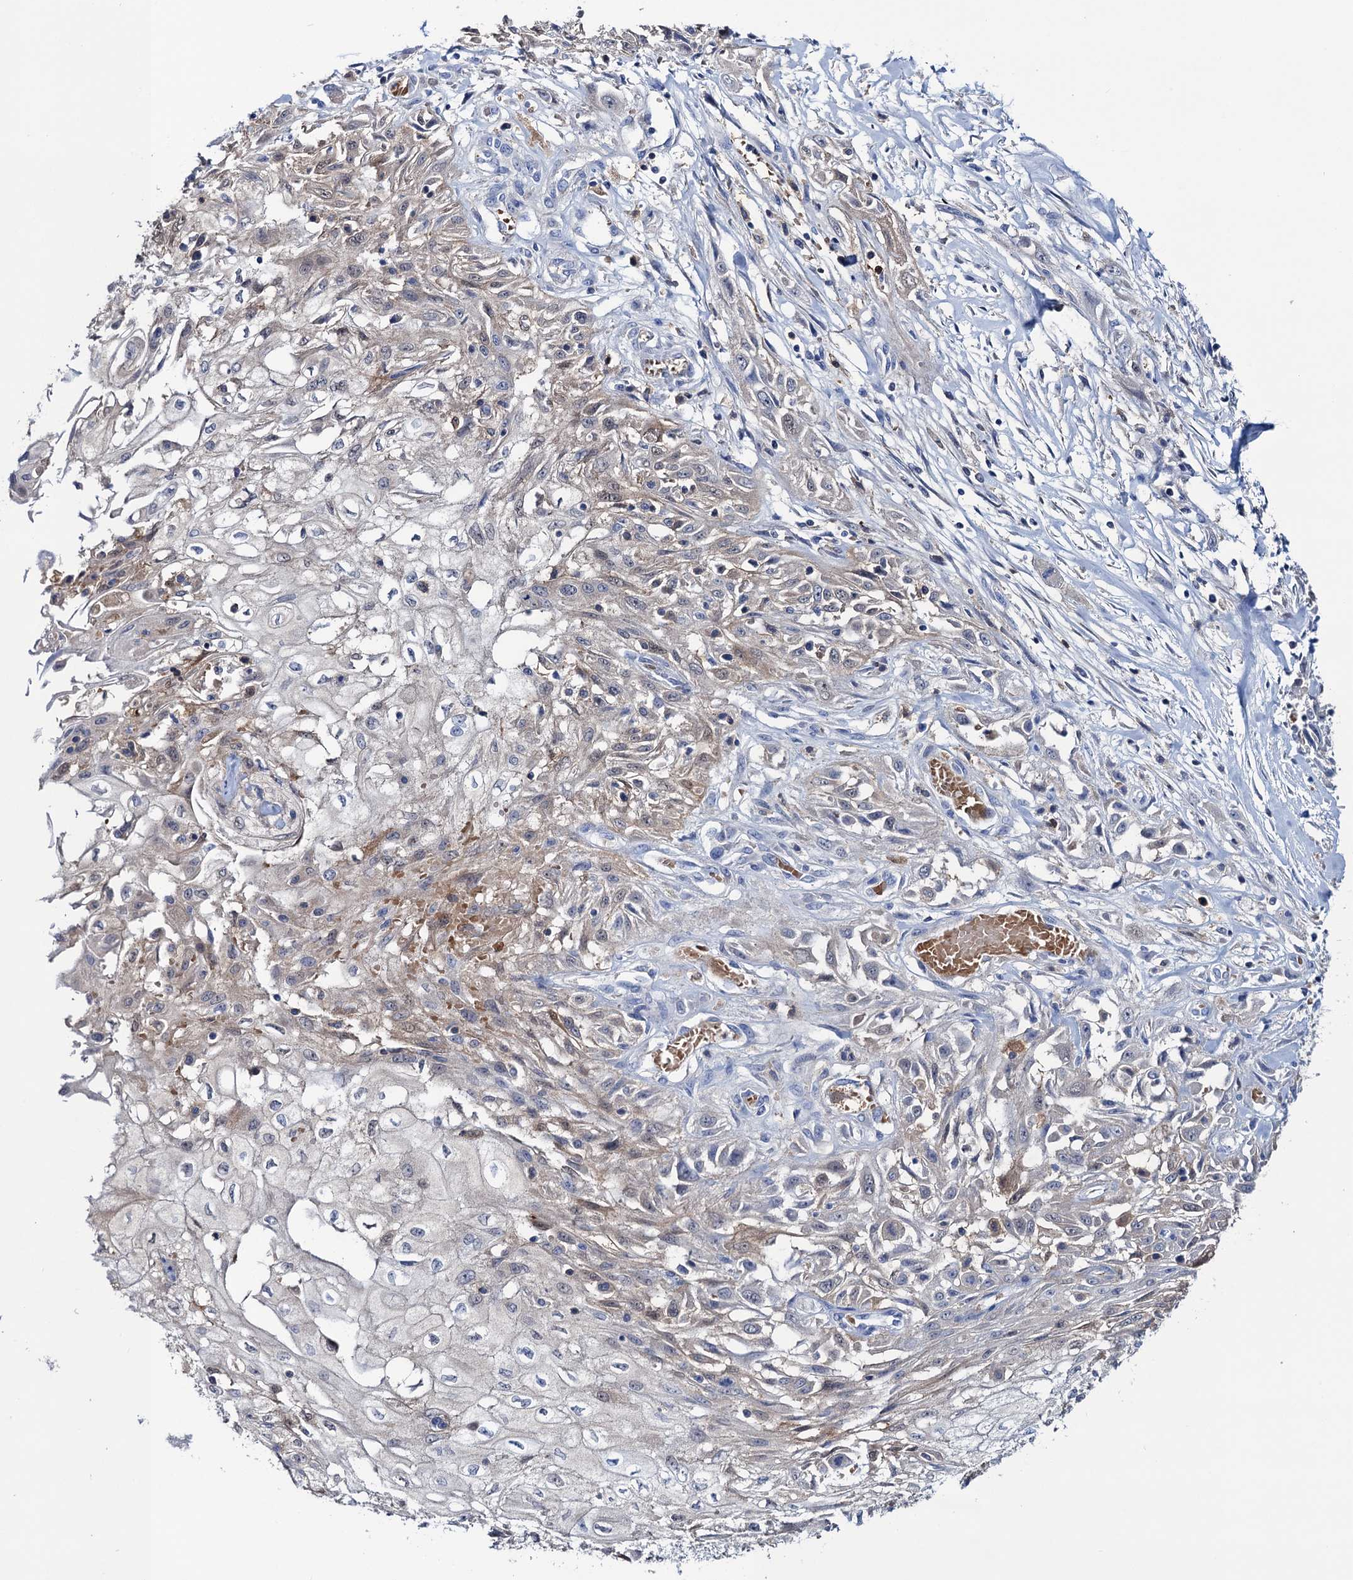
{"staining": {"intensity": "weak", "quantity": "<25%", "location": "cytoplasmic/membranous"}, "tissue": "skin cancer", "cell_type": "Tumor cells", "image_type": "cancer", "snomed": [{"axis": "morphology", "description": "Squamous cell carcinoma, NOS"}, {"axis": "morphology", "description": "Squamous cell carcinoma, metastatic, NOS"}, {"axis": "topography", "description": "Skin"}, {"axis": "topography", "description": "Lymph node"}], "caption": "This is an IHC image of human metastatic squamous cell carcinoma (skin). There is no expression in tumor cells.", "gene": "FAH", "patient": {"sex": "male", "age": 75}}